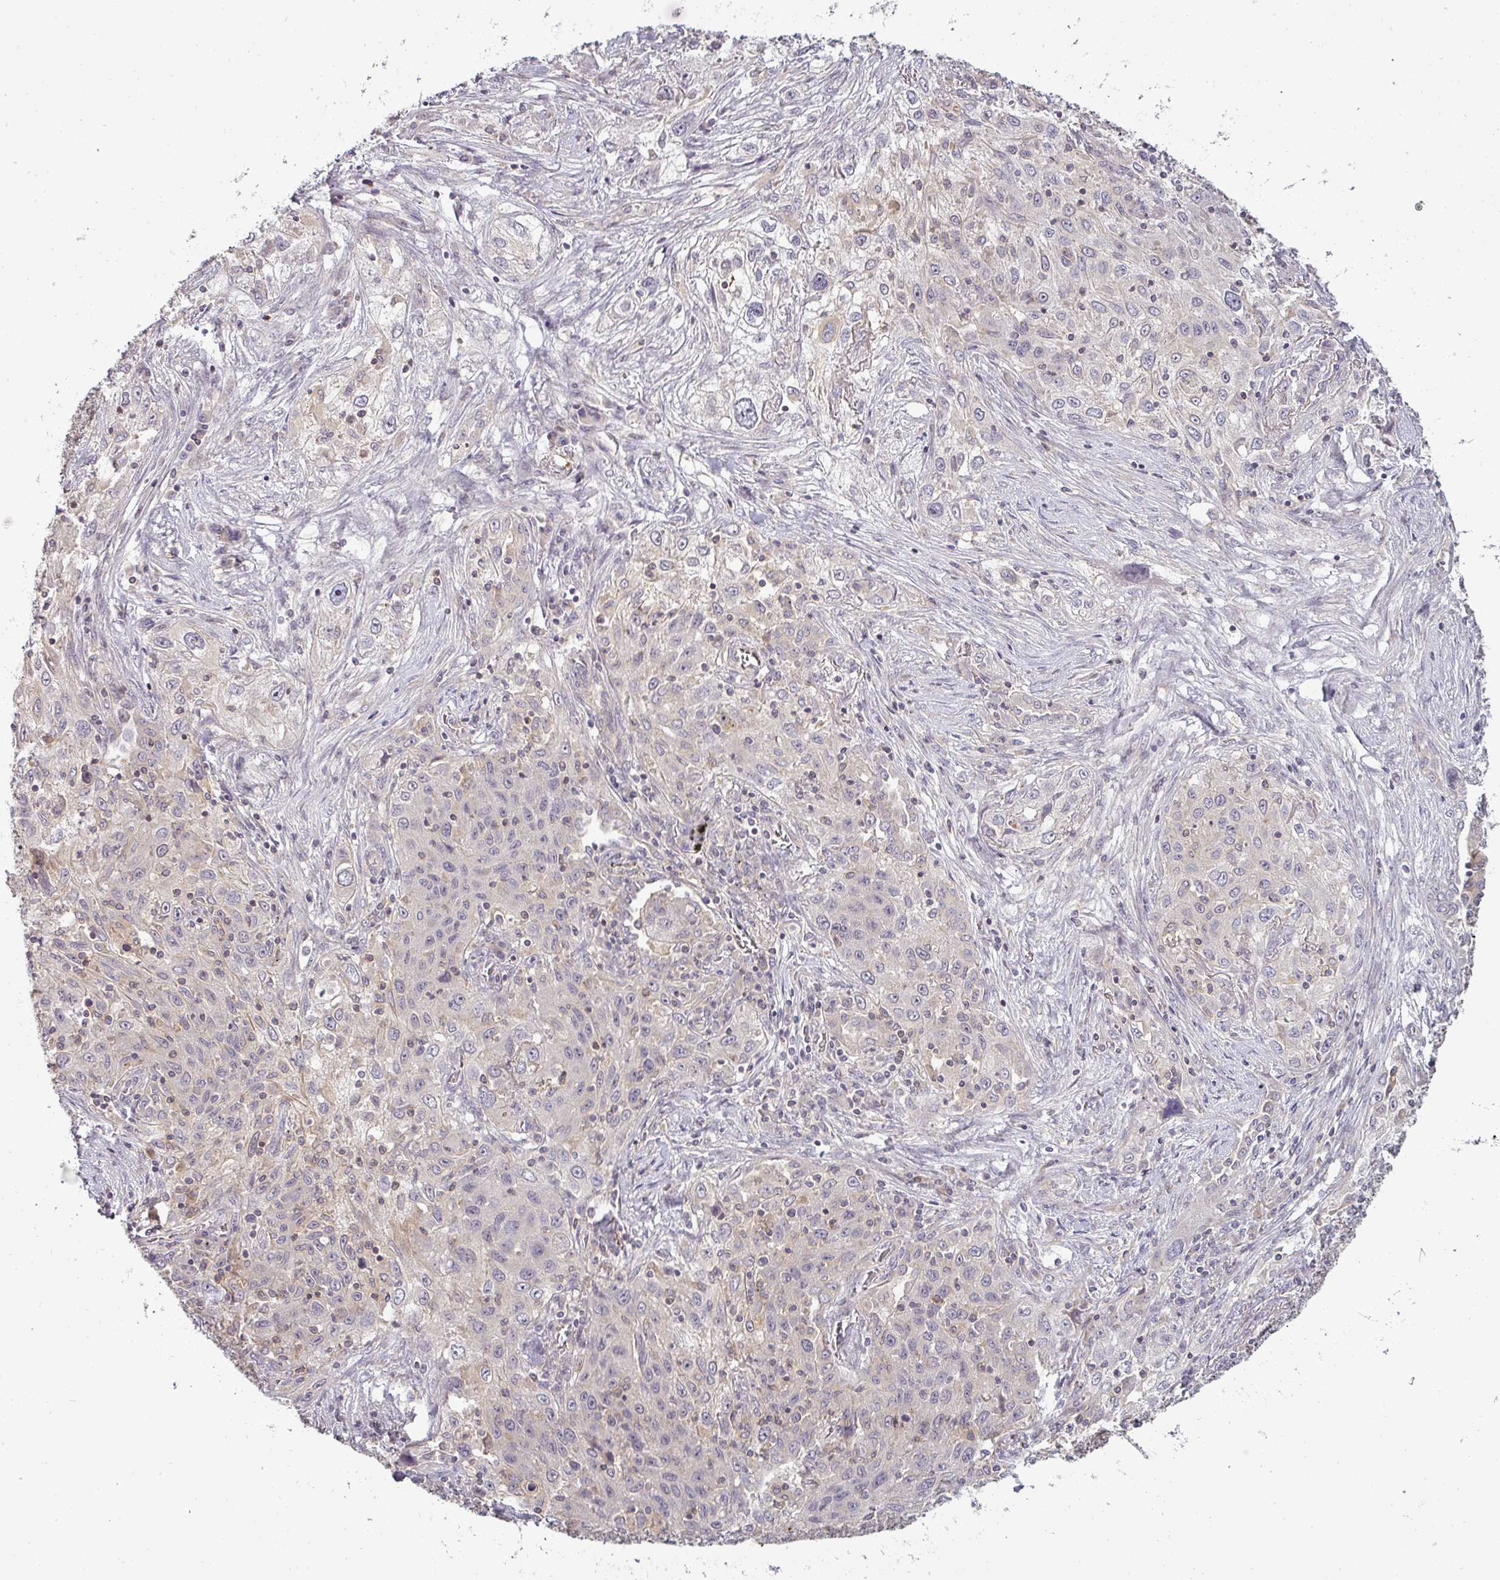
{"staining": {"intensity": "negative", "quantity": "none", "location": "none"}, "tissue": "lung cancer", "cell_type": "Tumor cells", "image_type": "cancer", "snomed": [{"axis": "morphology", "description": "Squamous cell carcinoma, NOS"}, {"axis": "topography", "description": "Lung"}], "caption": "High power microscopy photomicrograph of an immunohistochemistry (IHC) image of squamous cell carcinoma (lung), revealing no significant staining in tumor cells.", "gene": "NIN", "patient": {"sex": "female", "age": 69}}